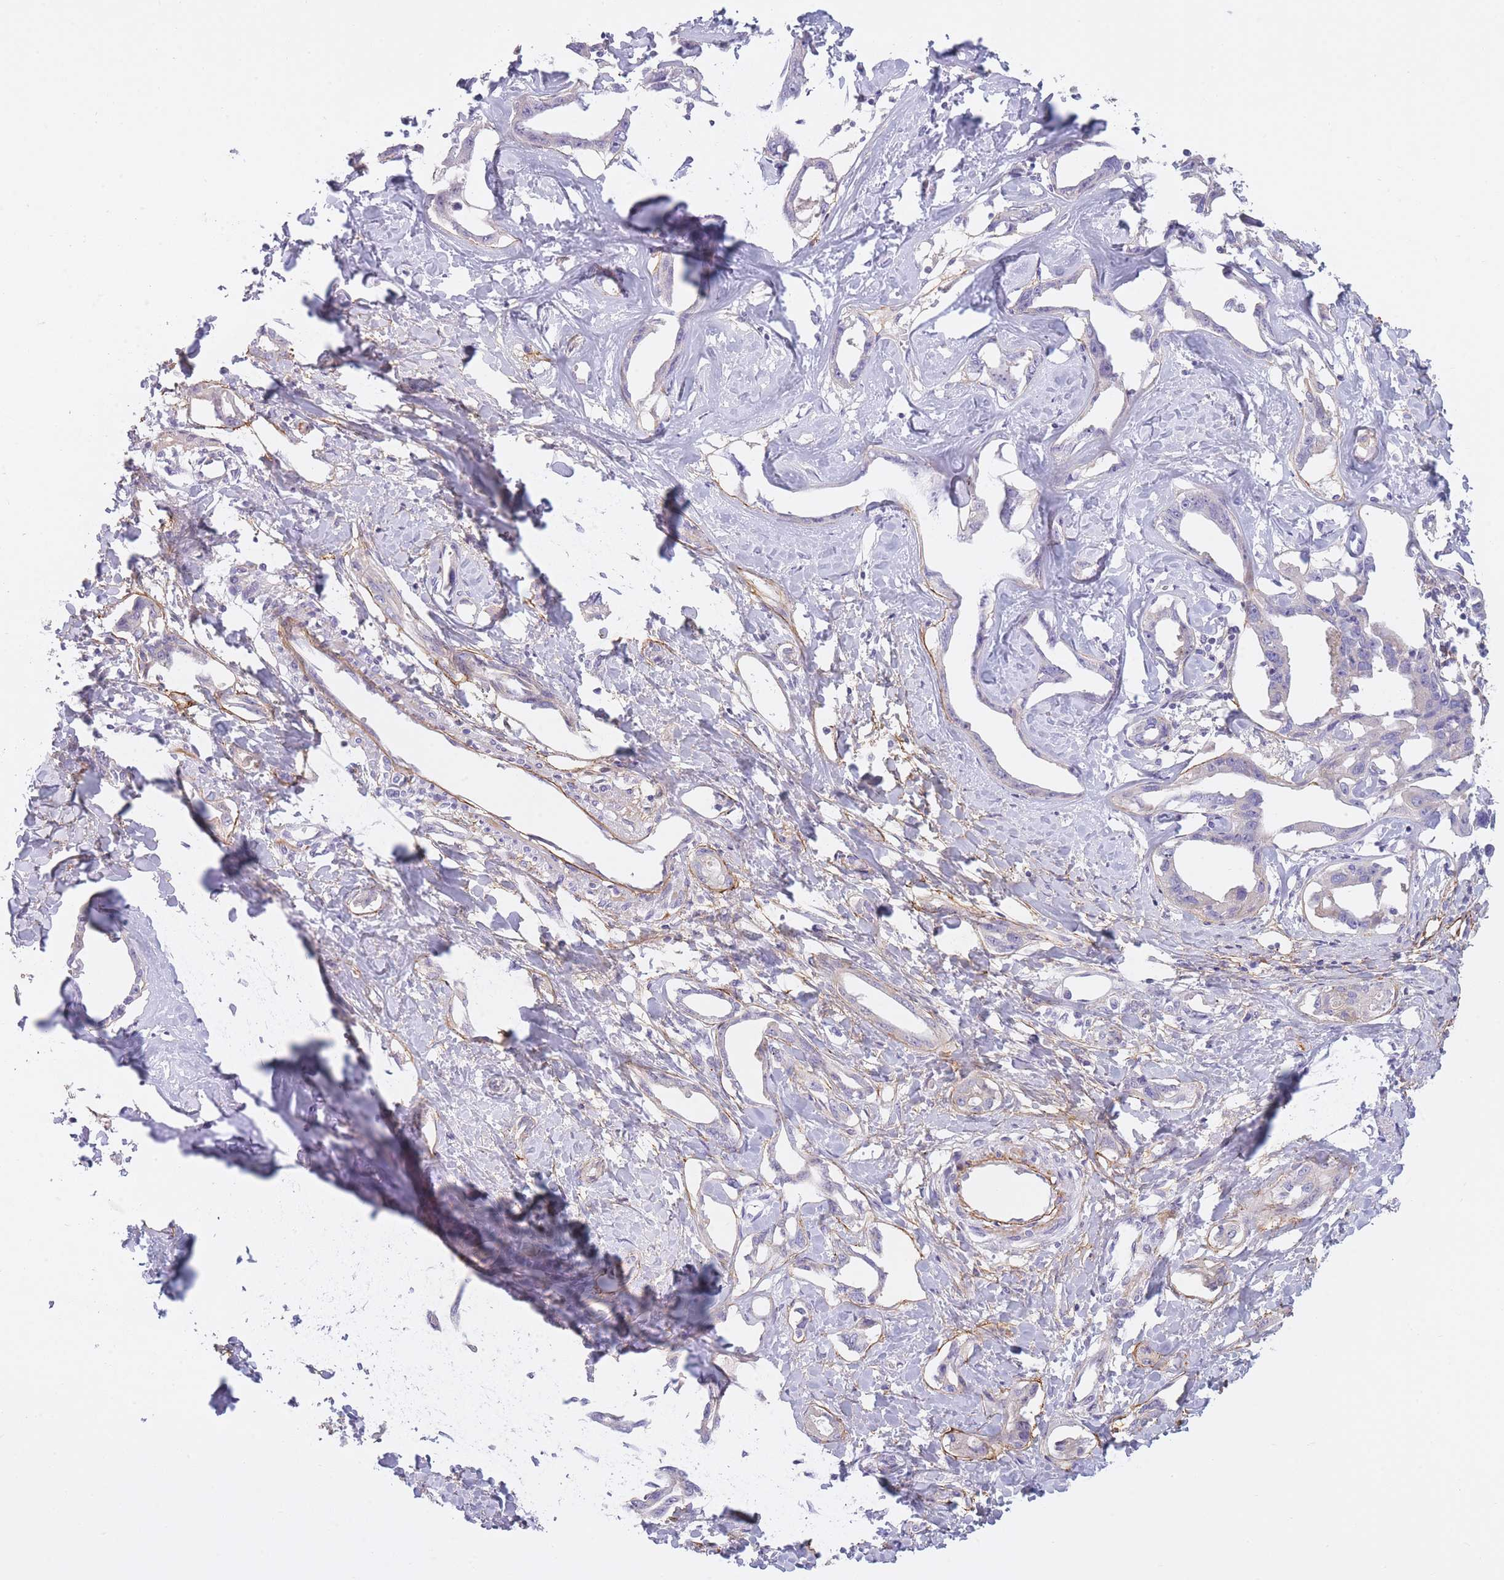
{"staining": {"intensity": "negative", "quantity": "none", "location": "none"}, "tissue": "liver cancer", "cell_type": "Tumor cells", "image_type": "cancer", "snomed": [{"axis": "morphology", "description": "Cholangiocarcinoma"}, {"axis": "topography", "description": "Liver"}], "caption": "The IHC histopathology image has no significant positivity in tumor cells of liver cancer tissue.", "gene": "AP3M2", "patient": {"sex": "male", "age": 59}}